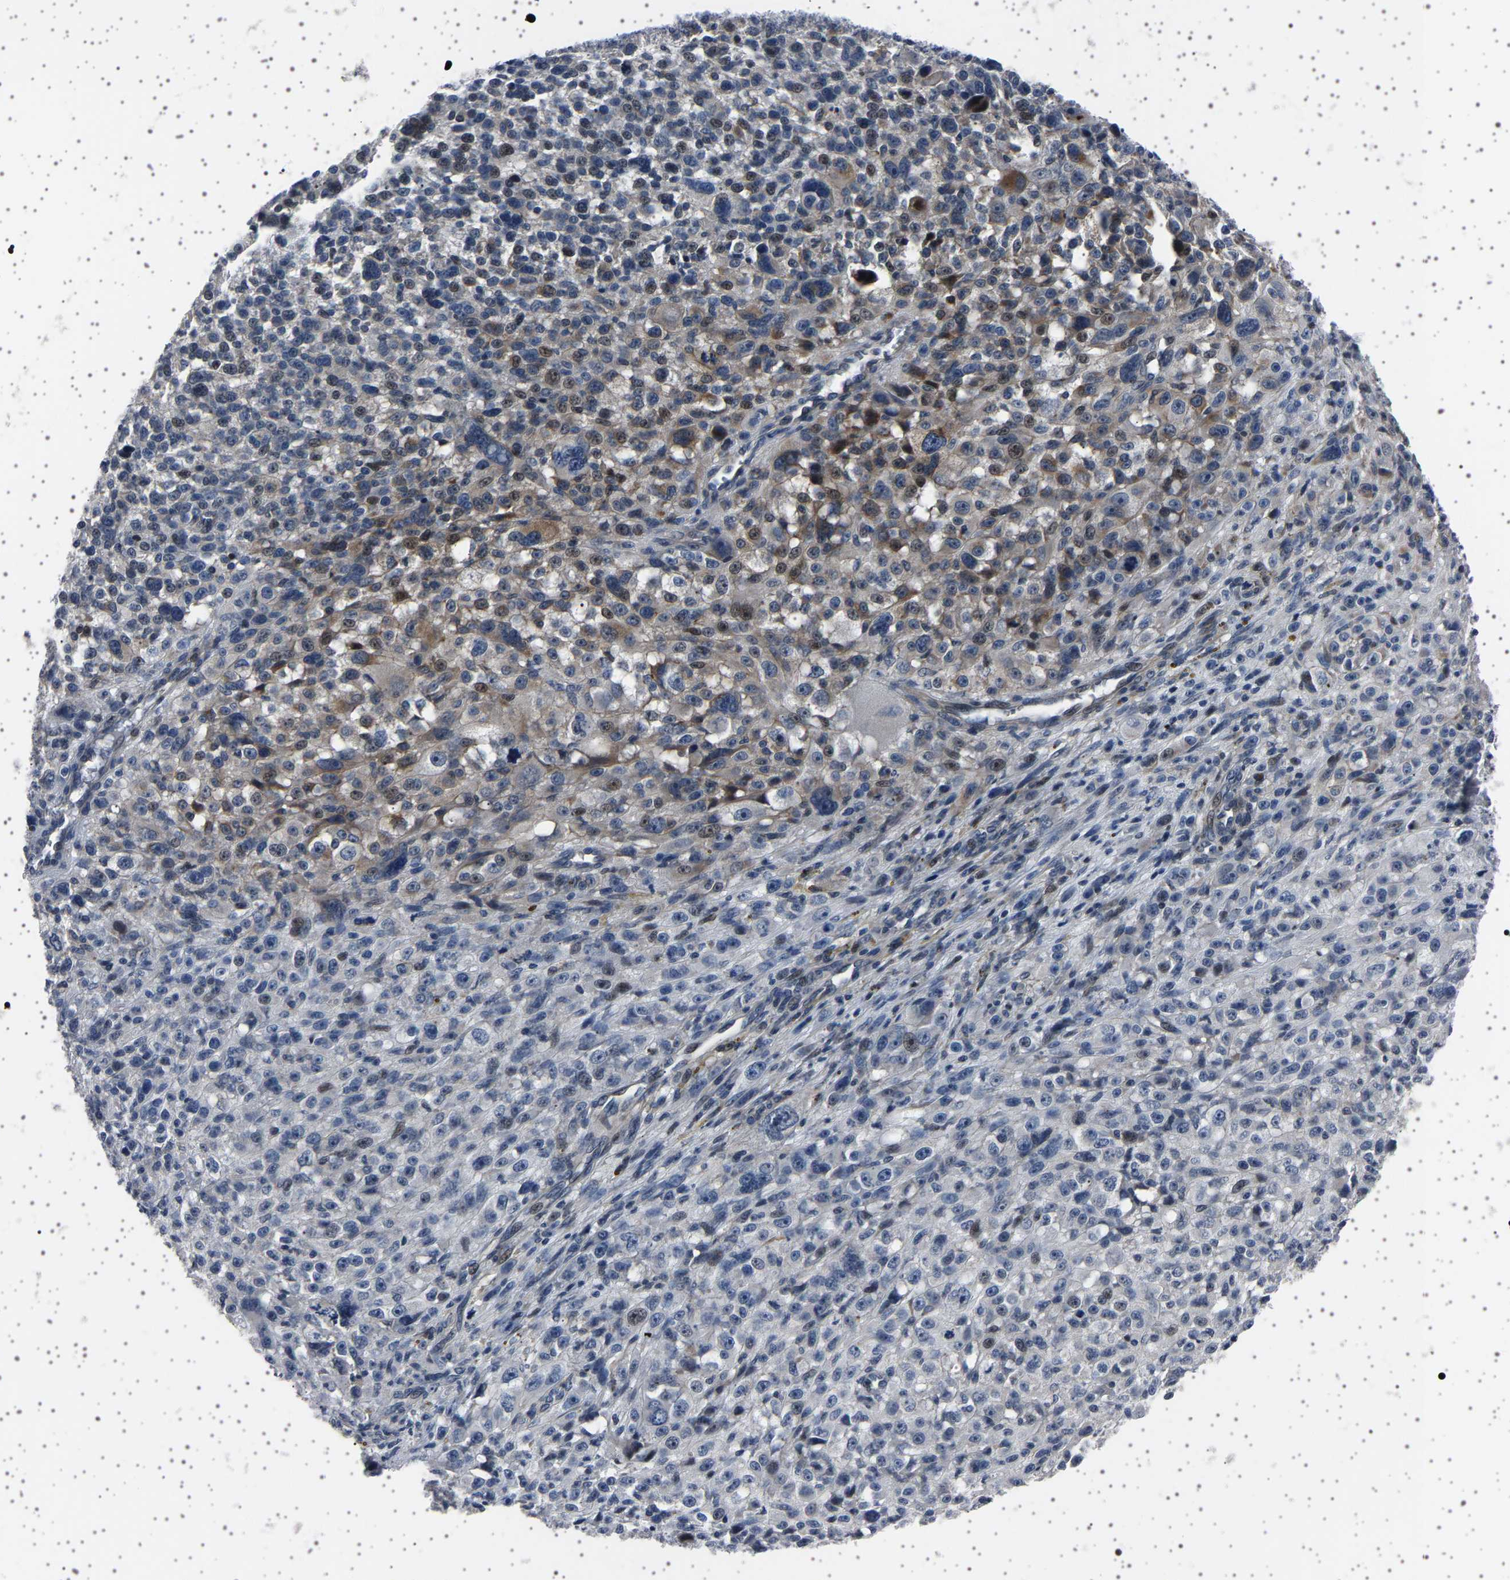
{"staining": {"intensity": "weak", "quantity": "<25%", "location": "nuclear"}, "tissue": "melanoma", "cell_type": "Tumor cells", "image_type": "cancer", "snomed": [{"axis": "morphology", "description": "Malignant melanoma, NOS"}, {"axis": "topography", "description": "Skin"}], "caption": "Immunohistochemistry (IHC) histopathology image of neoplastic tissue: human malignant melanoma stained with DAB exhibits no significant protein staining in tumor cells. Brightfield microscopy of immunohistochemistry (IHC) stained with DAB (3,3'-diaminobenzidine) (brown) and hematoxylin (blue), captured at high magnification.", "gene": "PAK5", "patient": {"sex": "female", "age": 55}}